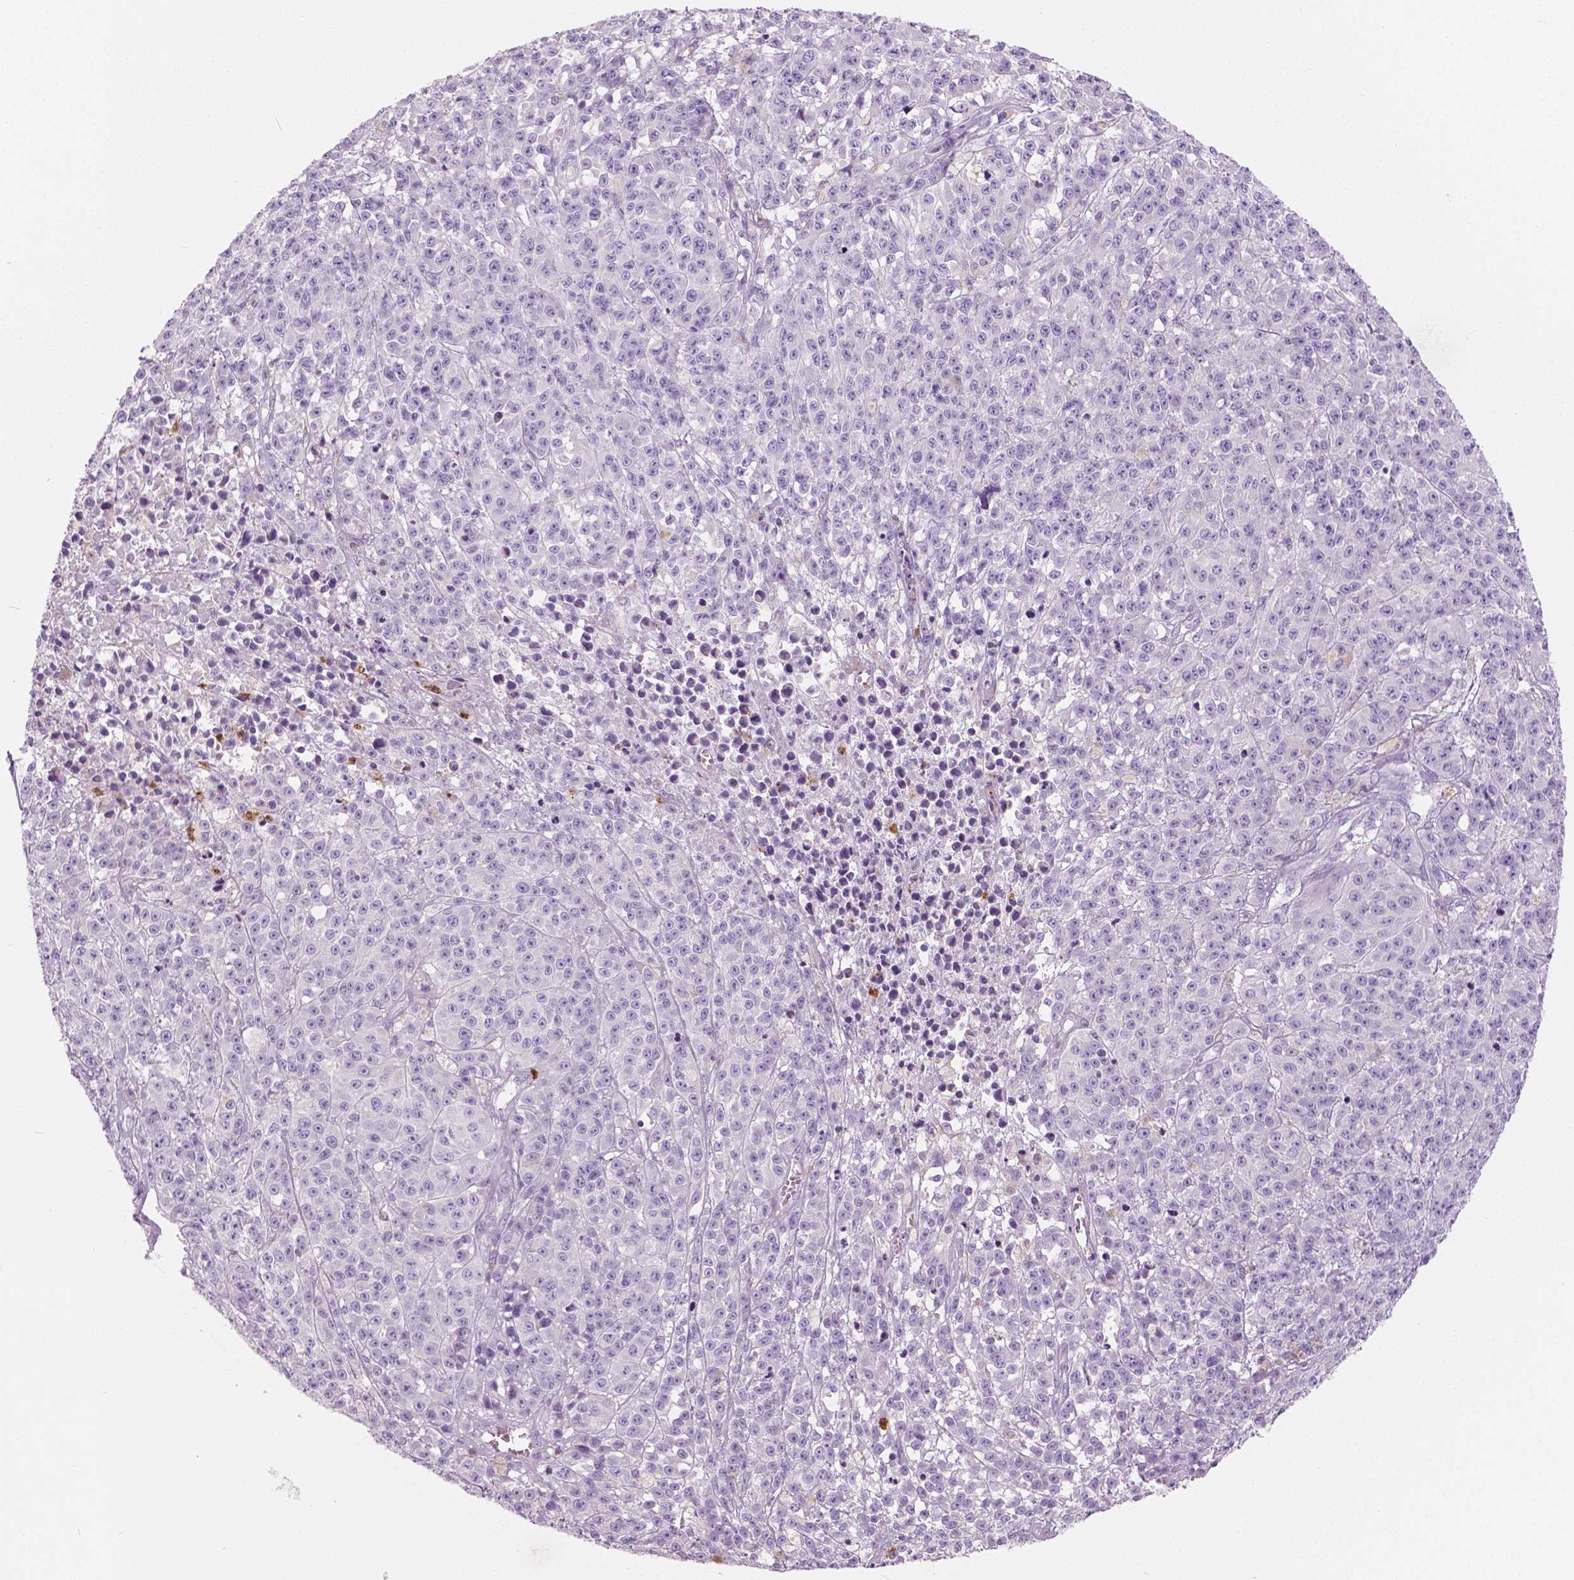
{"staining": {"intensity": "negative", "quantity": "none", "location": "none"}, "tissue": "melanoma", "cell_type": "Tumor cells", "image_type": "cancer", "snomed": [{"axis": "morphology", "description": "Malignant melanoma, NOS"}, {"axis": "topography", "description": "Skin"}], "caption": "Malignant melanoma was stained to show a protein in brown. There is no significant staining in tumor cells. (Stains: DAB immunohistochemistry (IHC) with hematoxylin counter stain, Microscopy: brightfield microscopy at high magnification).", "gene": "CXCR2", "patient": {"sex": "female", "age": 58}}